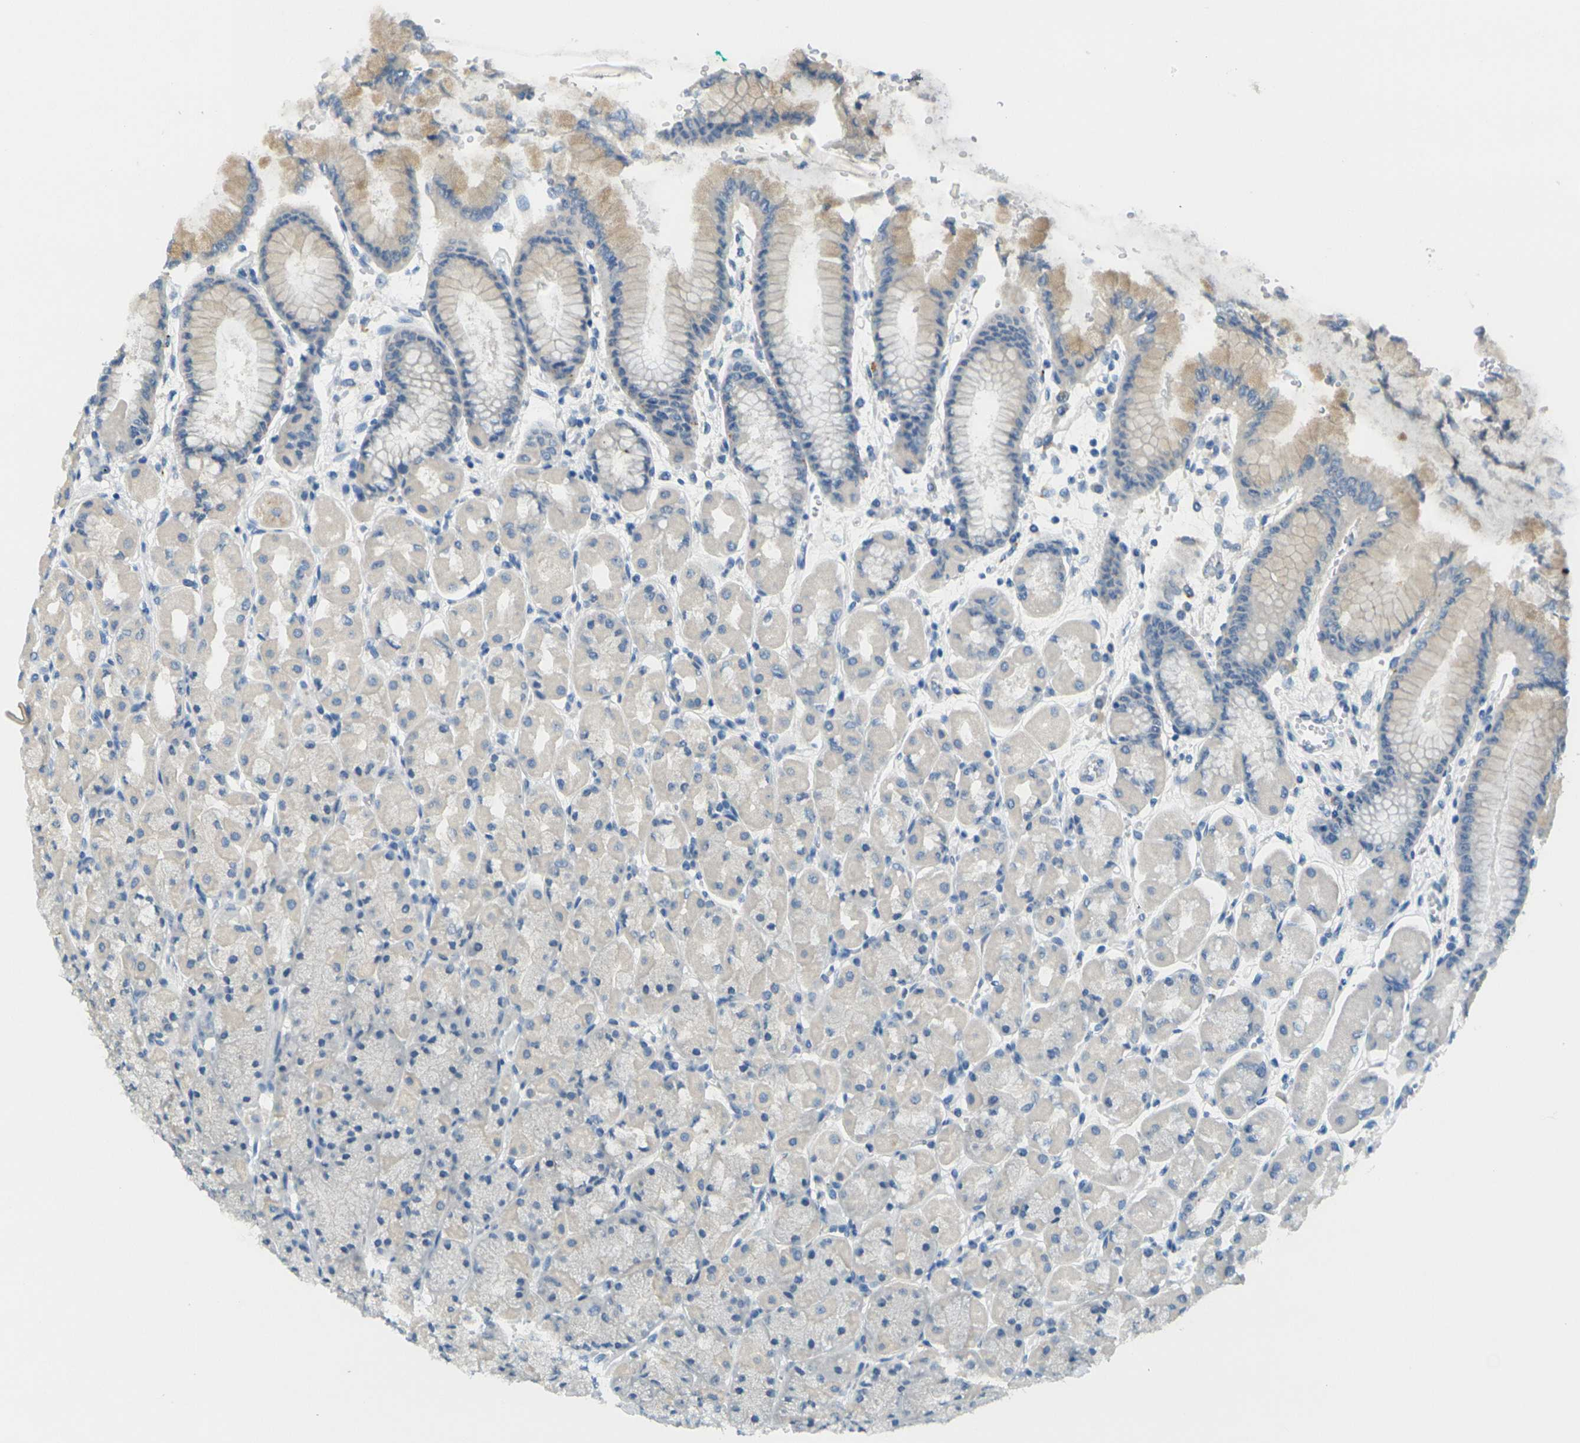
{"staining": {"intensity": "weak", "quantity": "<25%", "location": "cytoplasmic/membranous"}, "tissue": "stomach", "cell_type": "Glandular cells", "image_type": "normal", "snomed": [{"axis": "morphology", "description": "Normal tissue, NOS"}, {"axis": "topography", "description": "Stomach, upper"}], "caption": "Immunohistochemistry (IHC) micrograph of normal human stomach stained for a protein (brown), which shows no expression in glandular cells.", "gene": "CYP2C8", "patient": {"sex": "female", "age": 56}}